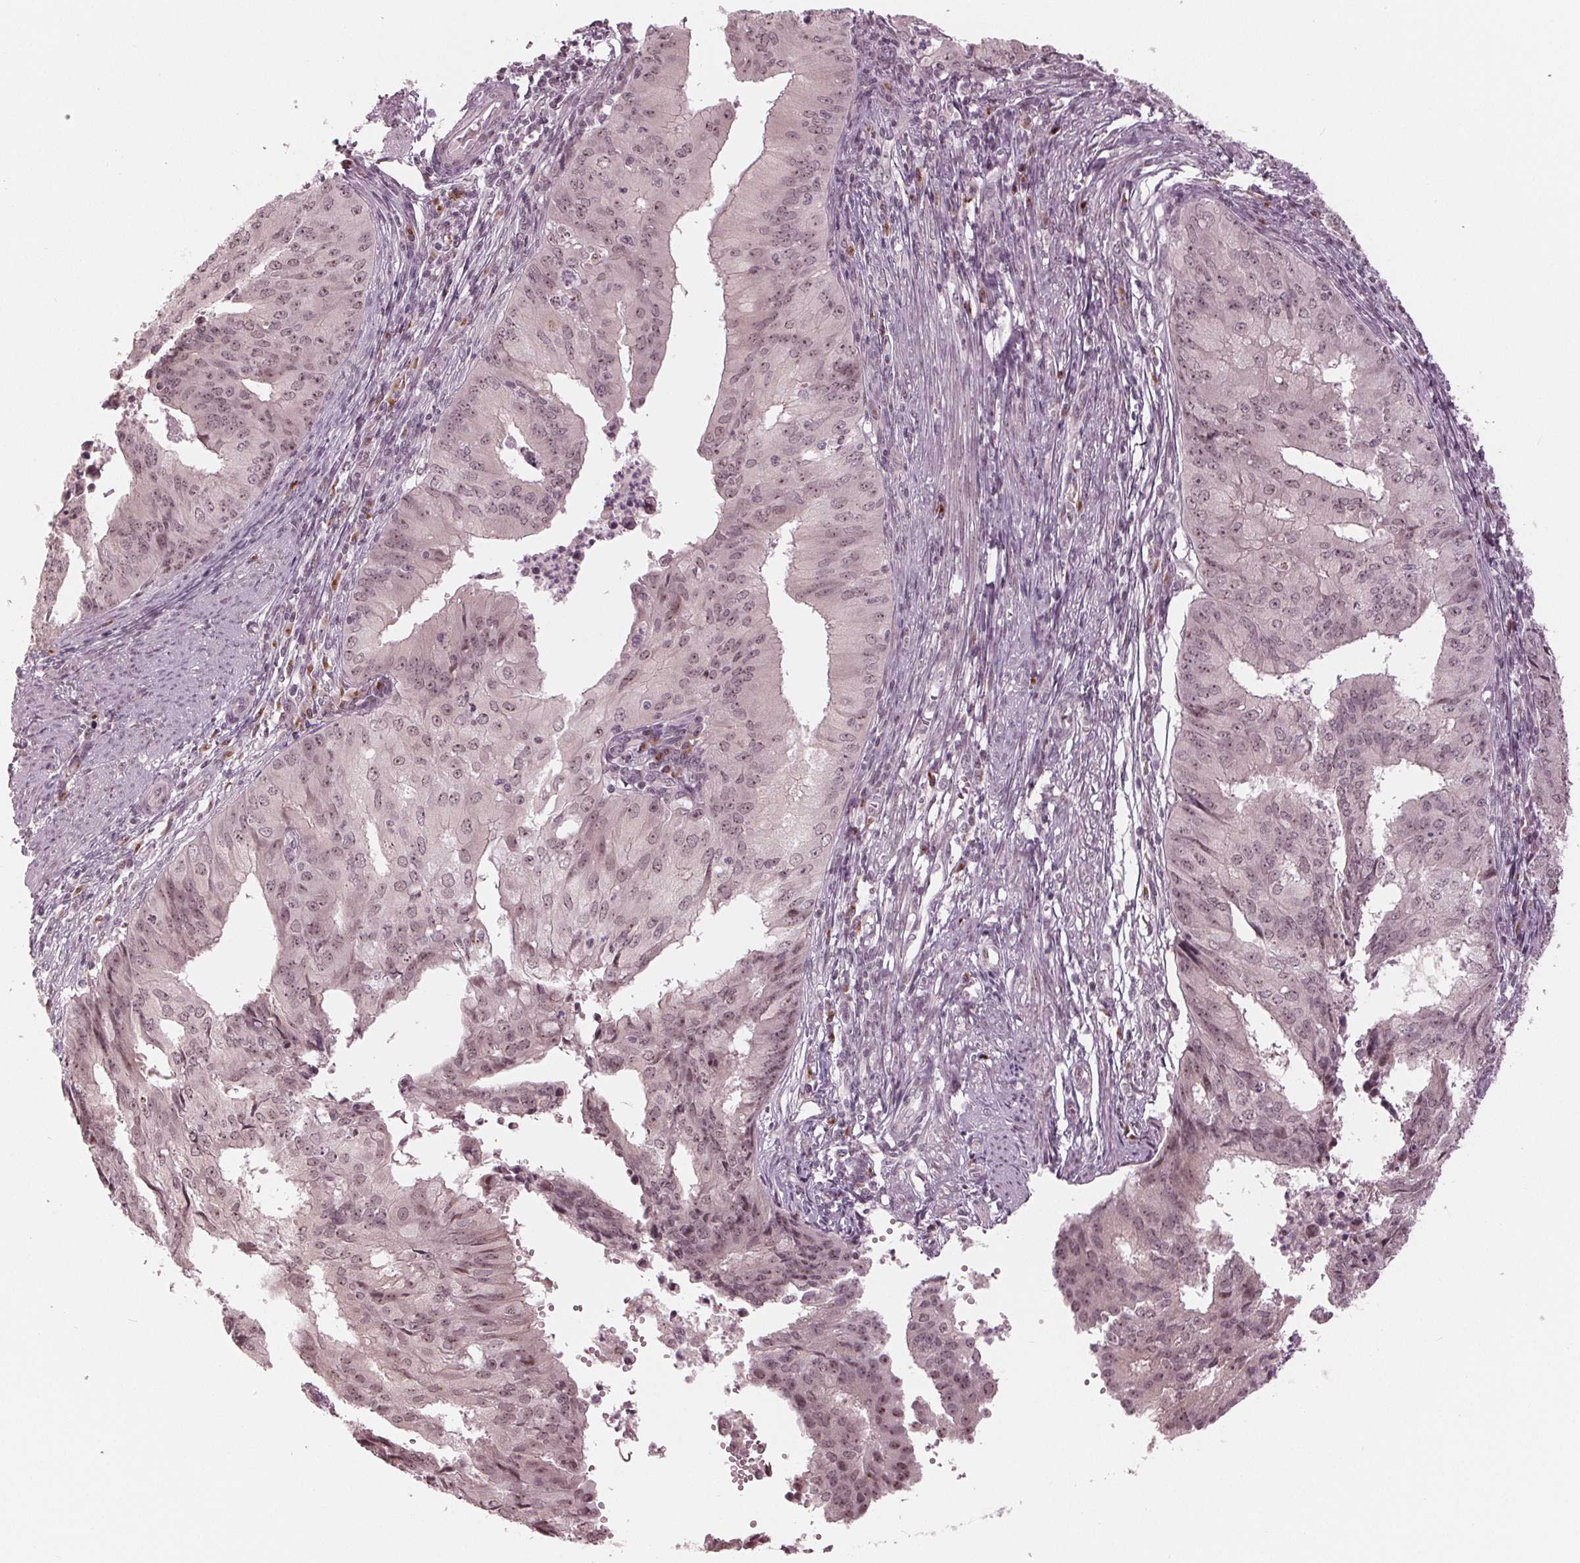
{"staining": {"intensity": "weak", "quantity": ">75%", "location": "nuclear"}, "tissue": "endometrial cancer", "cell_type": "Tumor cells", "image_type": "cancer", "snomed": [{"axis": "morphology", "description": "Adenocarcinoma, NOS"}, {"axis": "topography", "description": "Endometrium"}], "caption": "Tumor cells reveal low levels of weak nuclear expression in approximately >75% of cells in human endometrial adenocarcinoma. (IHC, brightfield microscopy, high magnification).", "gene": "SLX4", "patient": {"sex": "female", "age": 50}}